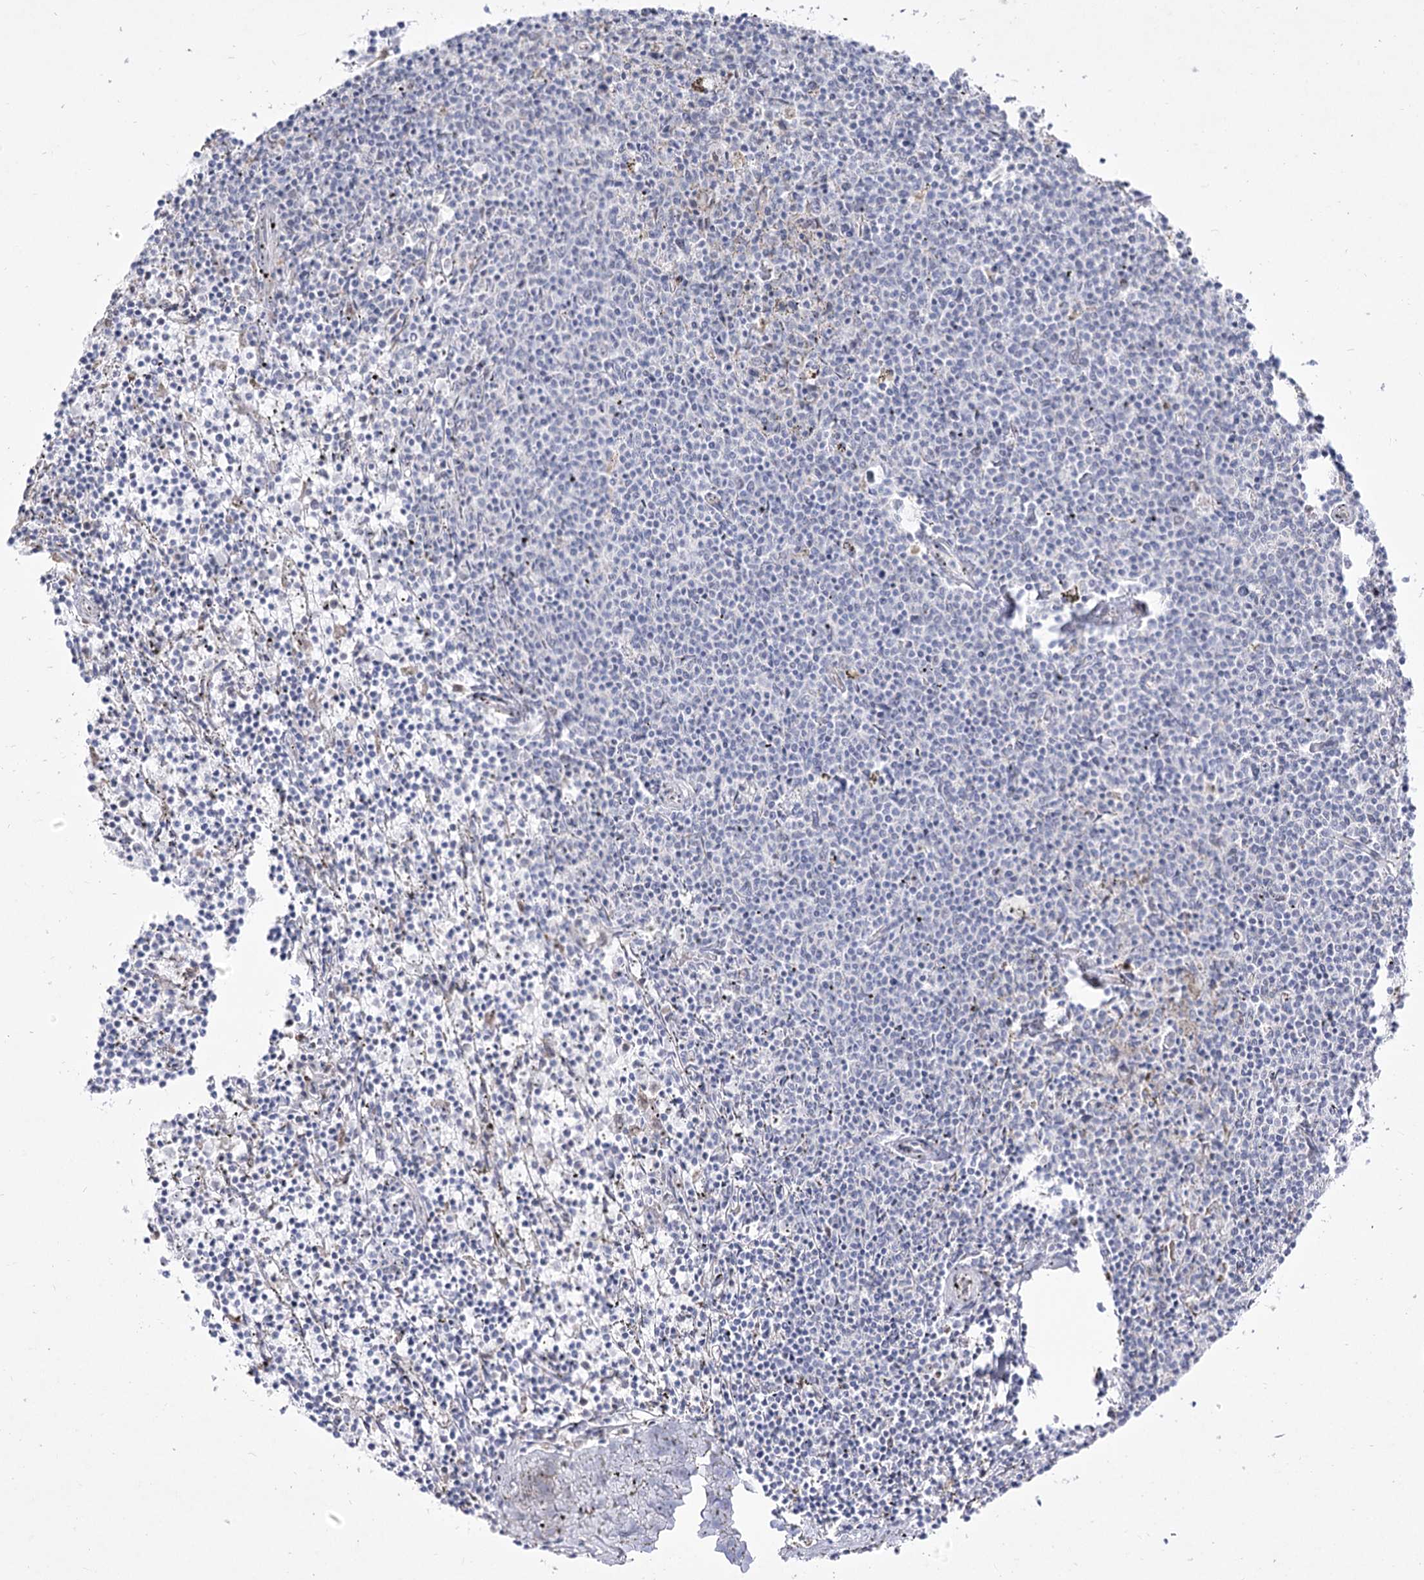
{"staining": {"intensity": "negative", "quantity": "none", "location": "none"}, "tissue": "lymphoma", "cell_type": "Tumor cells", "image_type": "cancer", "snomed": [{"axis": "morphology", "description": "Malignant lymphoma, non-Hodgkin's type, Low grade"}, {"axis": "topography", "description": "Spleen"}], "caption": "Histopathology image shows no significant protein staining in tumor cells of low-grade malignant lymphoma, non-Hodgkin's type.", "gene": "DDX50", "patient": {"sex": "female", "age": 50}}